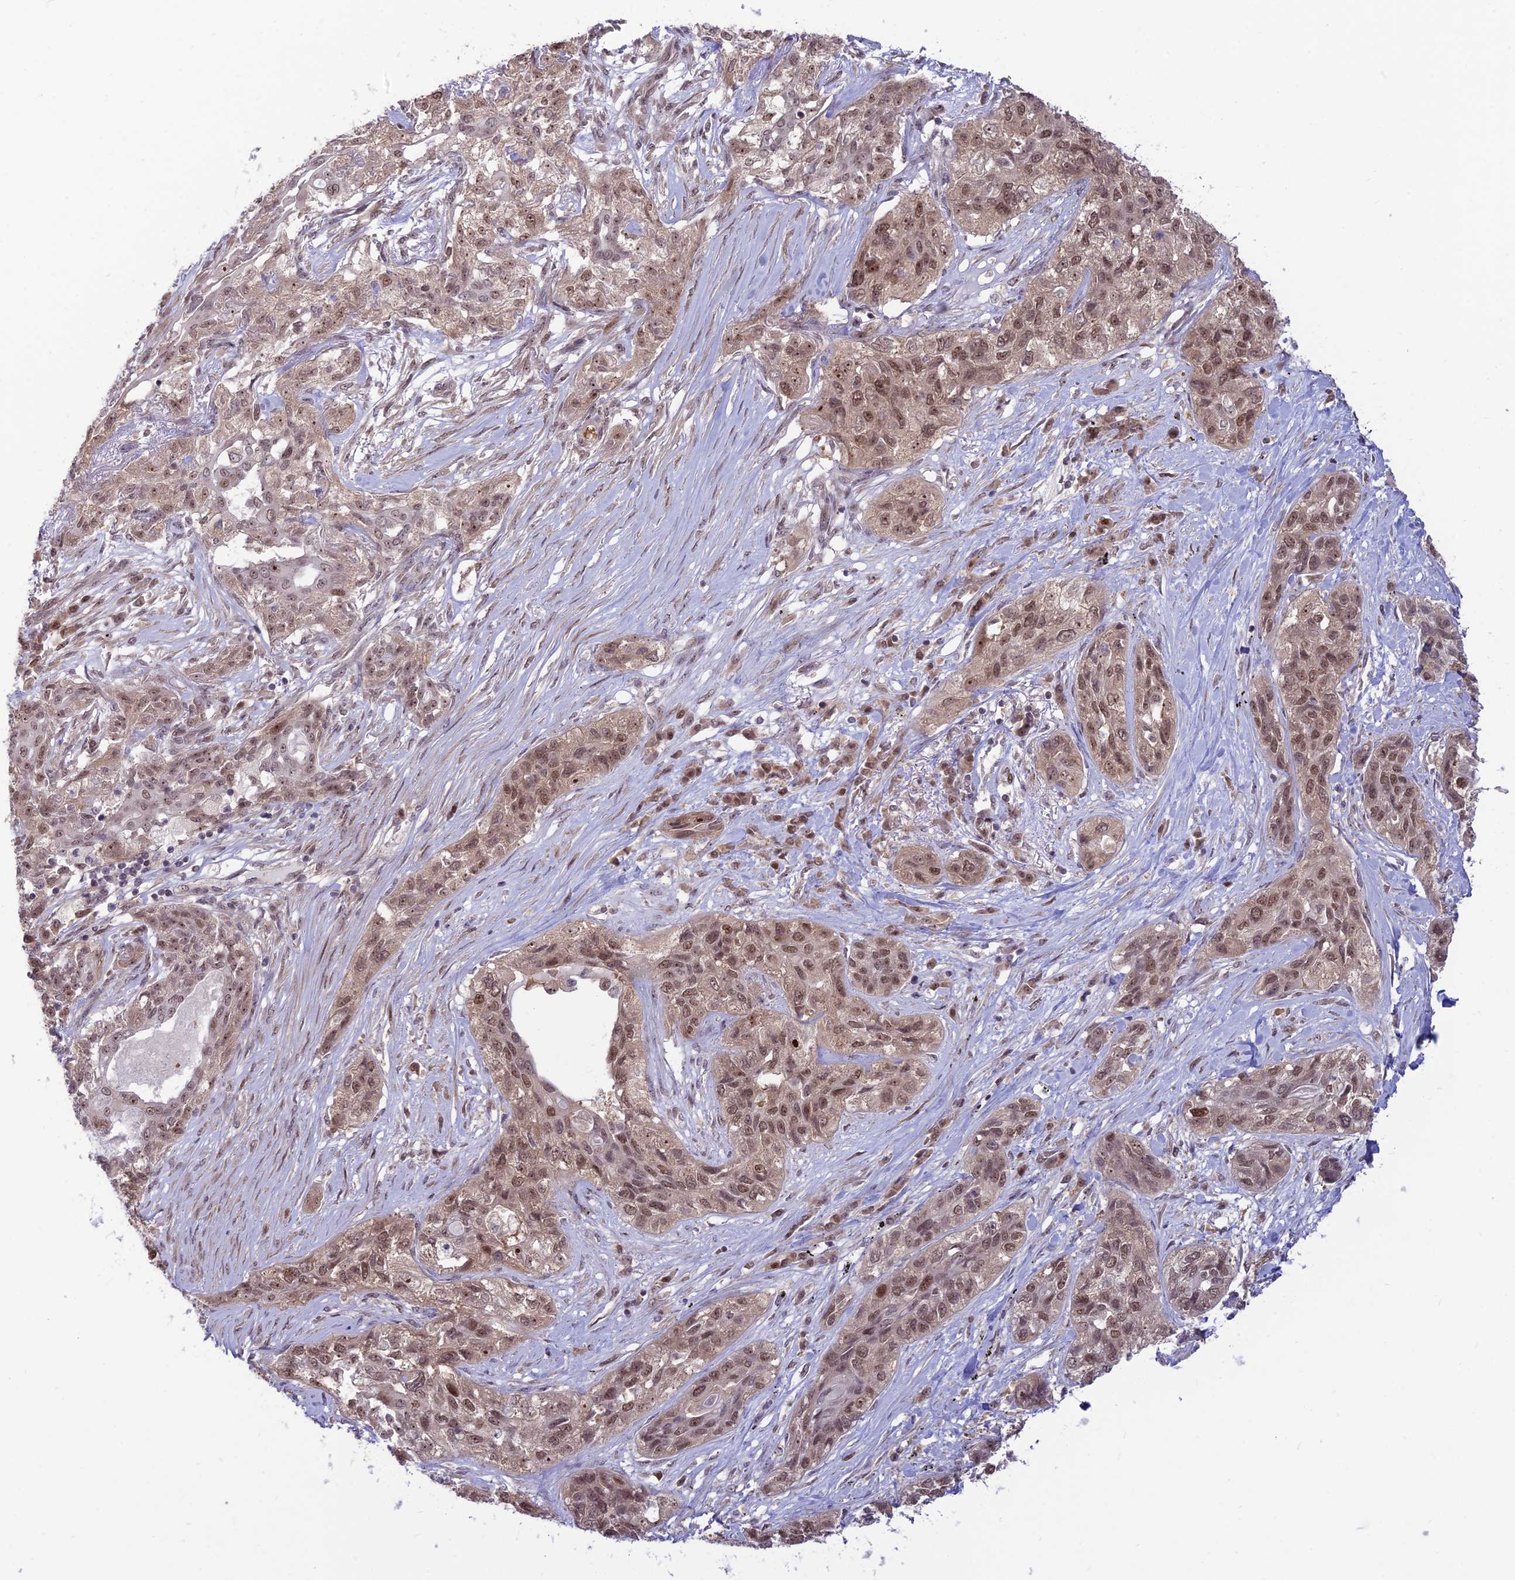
{"staining": {"intensity": "moderate", "quantity": ">75%", "location": "nuclear"}, "tissue": "lung cancer", "cell_type": "Tumor cells", "image_type": "cancer", "snomed": [{"axis": "morphology", "description": "Squamous cell carcinoma, NOS"}, {"axis": "topography", "description": "Lung"}], "caption": "A histopathology image showing moderate nuclear positivity in approximately >75% of tumor cells in lung squamous cell carcinoma, as visualized by brown immunohistochemical staining.", "gene": "ASPDH", "patient": {"sex": "female", "age": 70}}